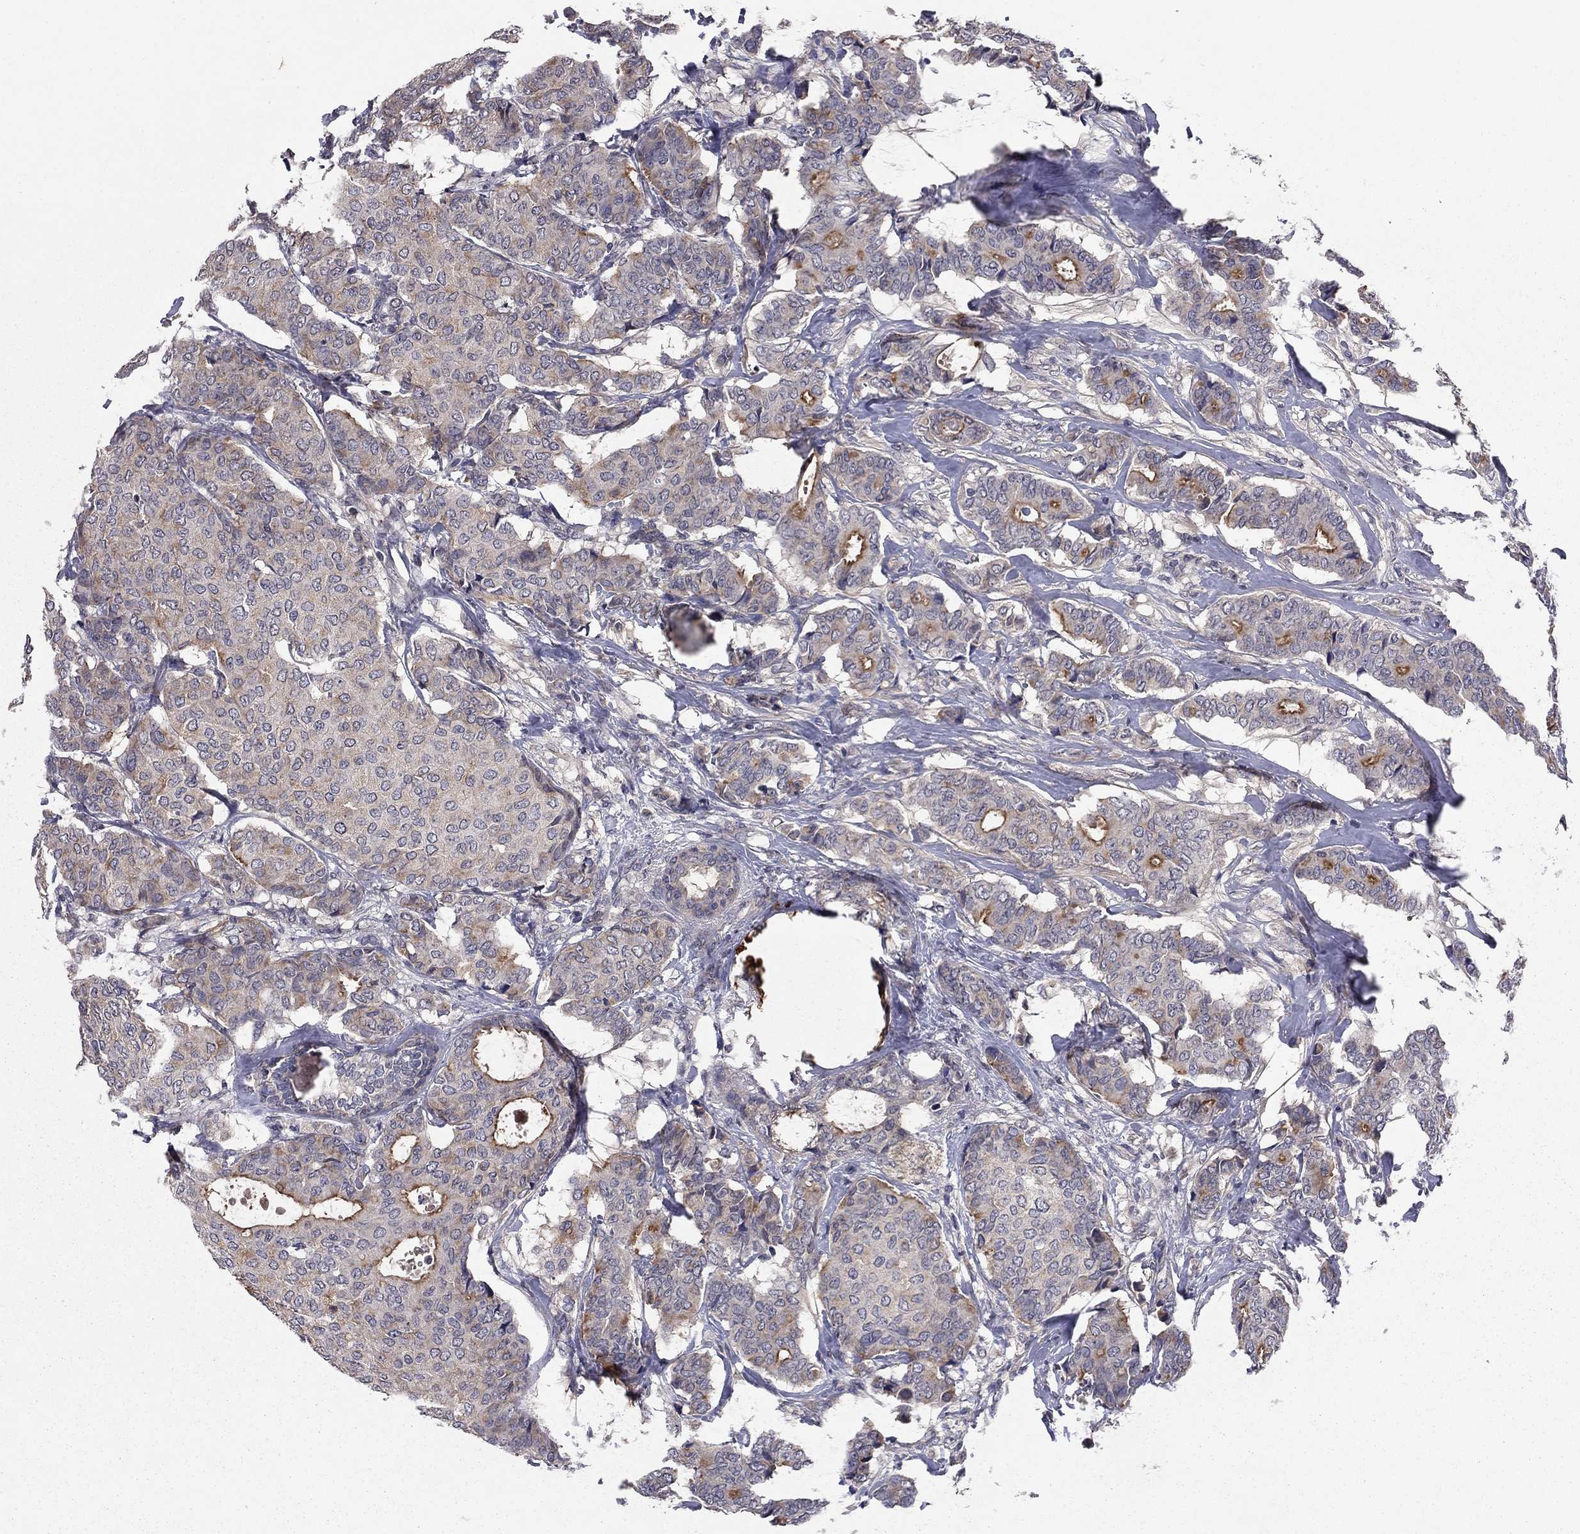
{"staining": {"intensity": "strong", "quantity": "<25%", "location": "cytoplasmic/membranous"}, "tissue": "breast cancer", "cell_type": "Tumor cells", "image_type": "cancer", "snomed": [{"axis": "morphology", "description": "Duct carcinoma"}, {"axis": "topography", "description": "Breast"}], "caption": "An immunohistochemistry (IHC) photomicrograph of neoplastic tissue is shown. Protein staining in brown highlights strong cytoplasmic/membranous positivity in breast cancer within tumor cells. (DAB IHC with brightfield microscopy, high magnification).", "gene": "PROS1", "patient": {"sex": "female", "age": 75}}